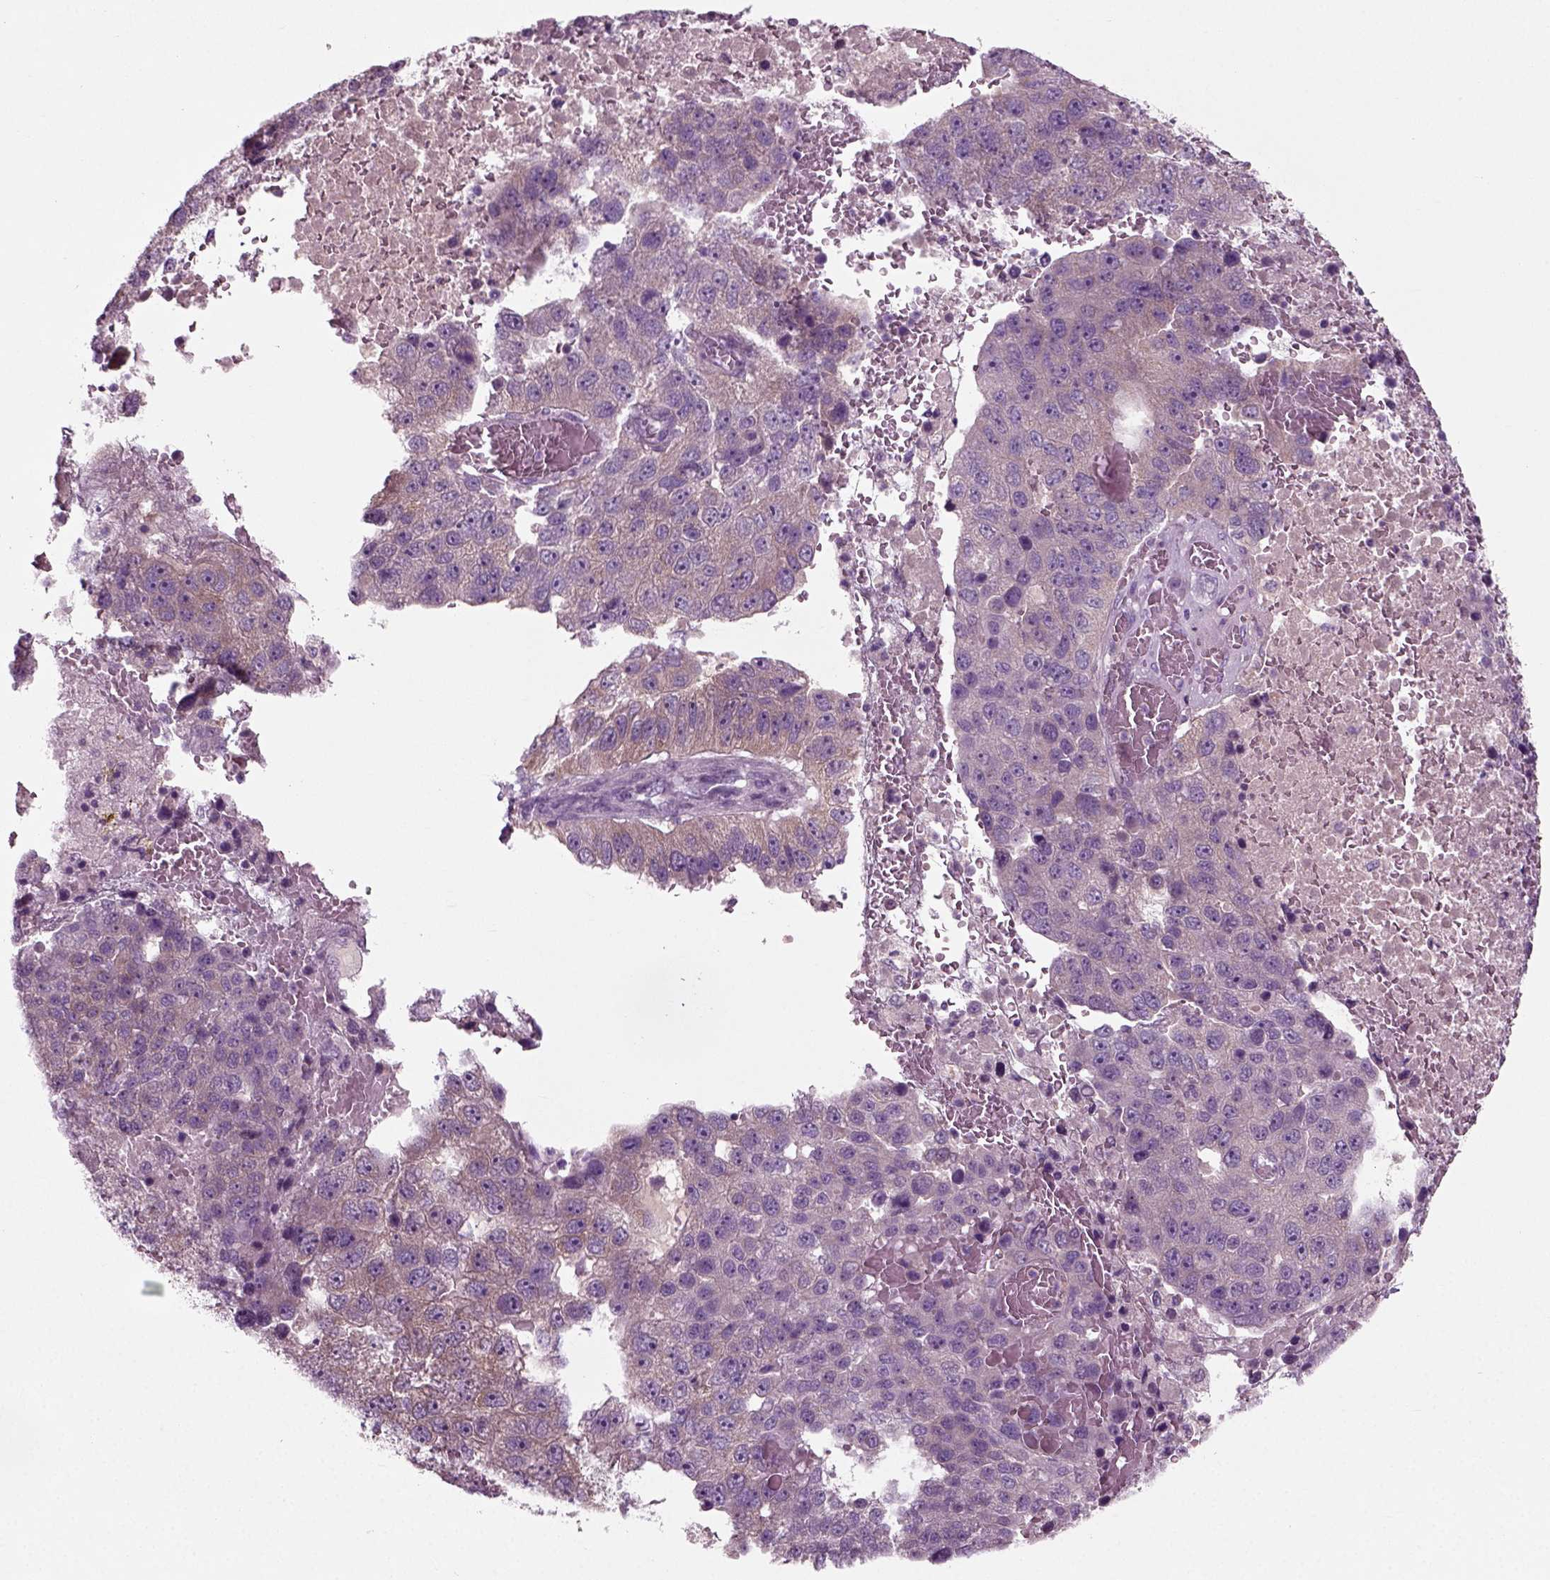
{"staining": {"intensity": "moderate", "quantity": "<25%", "location": "cytoplasmic/membranous"}, "tissue": "pancreatic cancer", "cell_type": "Tumor cells", "image_type": "cancer", "snomed": [{"axis": "morphology", "description": "Adenocarcinoma, NOS"}, {"axis": "topography", "description": "Pancreas"}], "caption": "Protein analysis of pancreatic adenocarcinoma tissue displays moderate cytoplasmic/membranous expression in about <25% of tumor cells.", "gene": "RND2", "patient": {"sex": "female", "age": 61}}